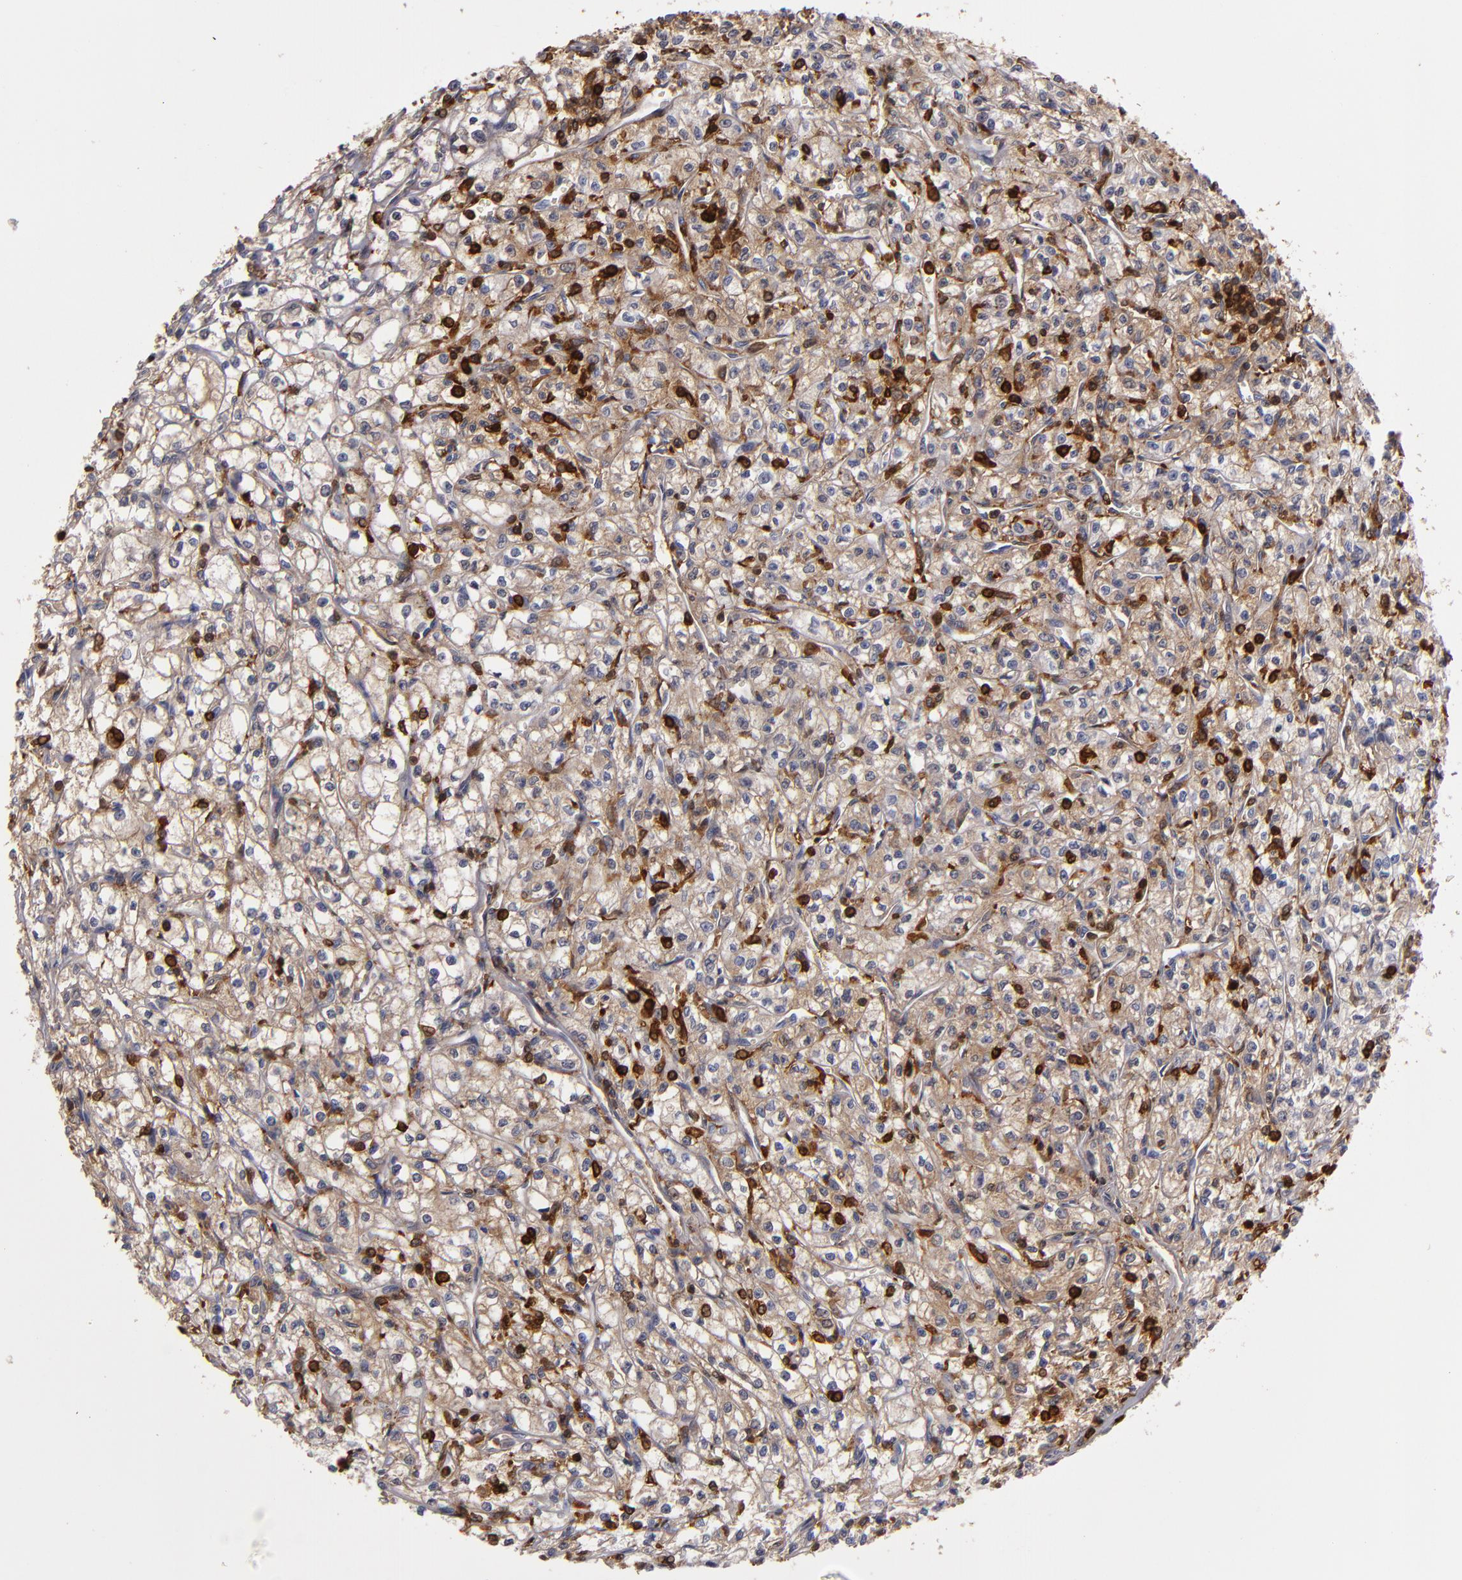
{"staining": {"intensity": "weak", "quantity": ">75%", "location": "cytoplasmic/membranous"}, "tissue": "renal cancer", "cell_type": "Tumor cells", "image_type": "cancer", "snomed": [{"axis": "morphology", "description": "Adenocarcinoma, NOS"}, {"axis": "topography", "description": "Kidney"}], "caption": "High-power microscopy captured an IHC image of renal adenocarcinoma, revealing weak cytoplasmic/membranous expression in about >75% of tumor cells.", "gene": "WAS", "patient": {"sex": "male", "age": 61}}